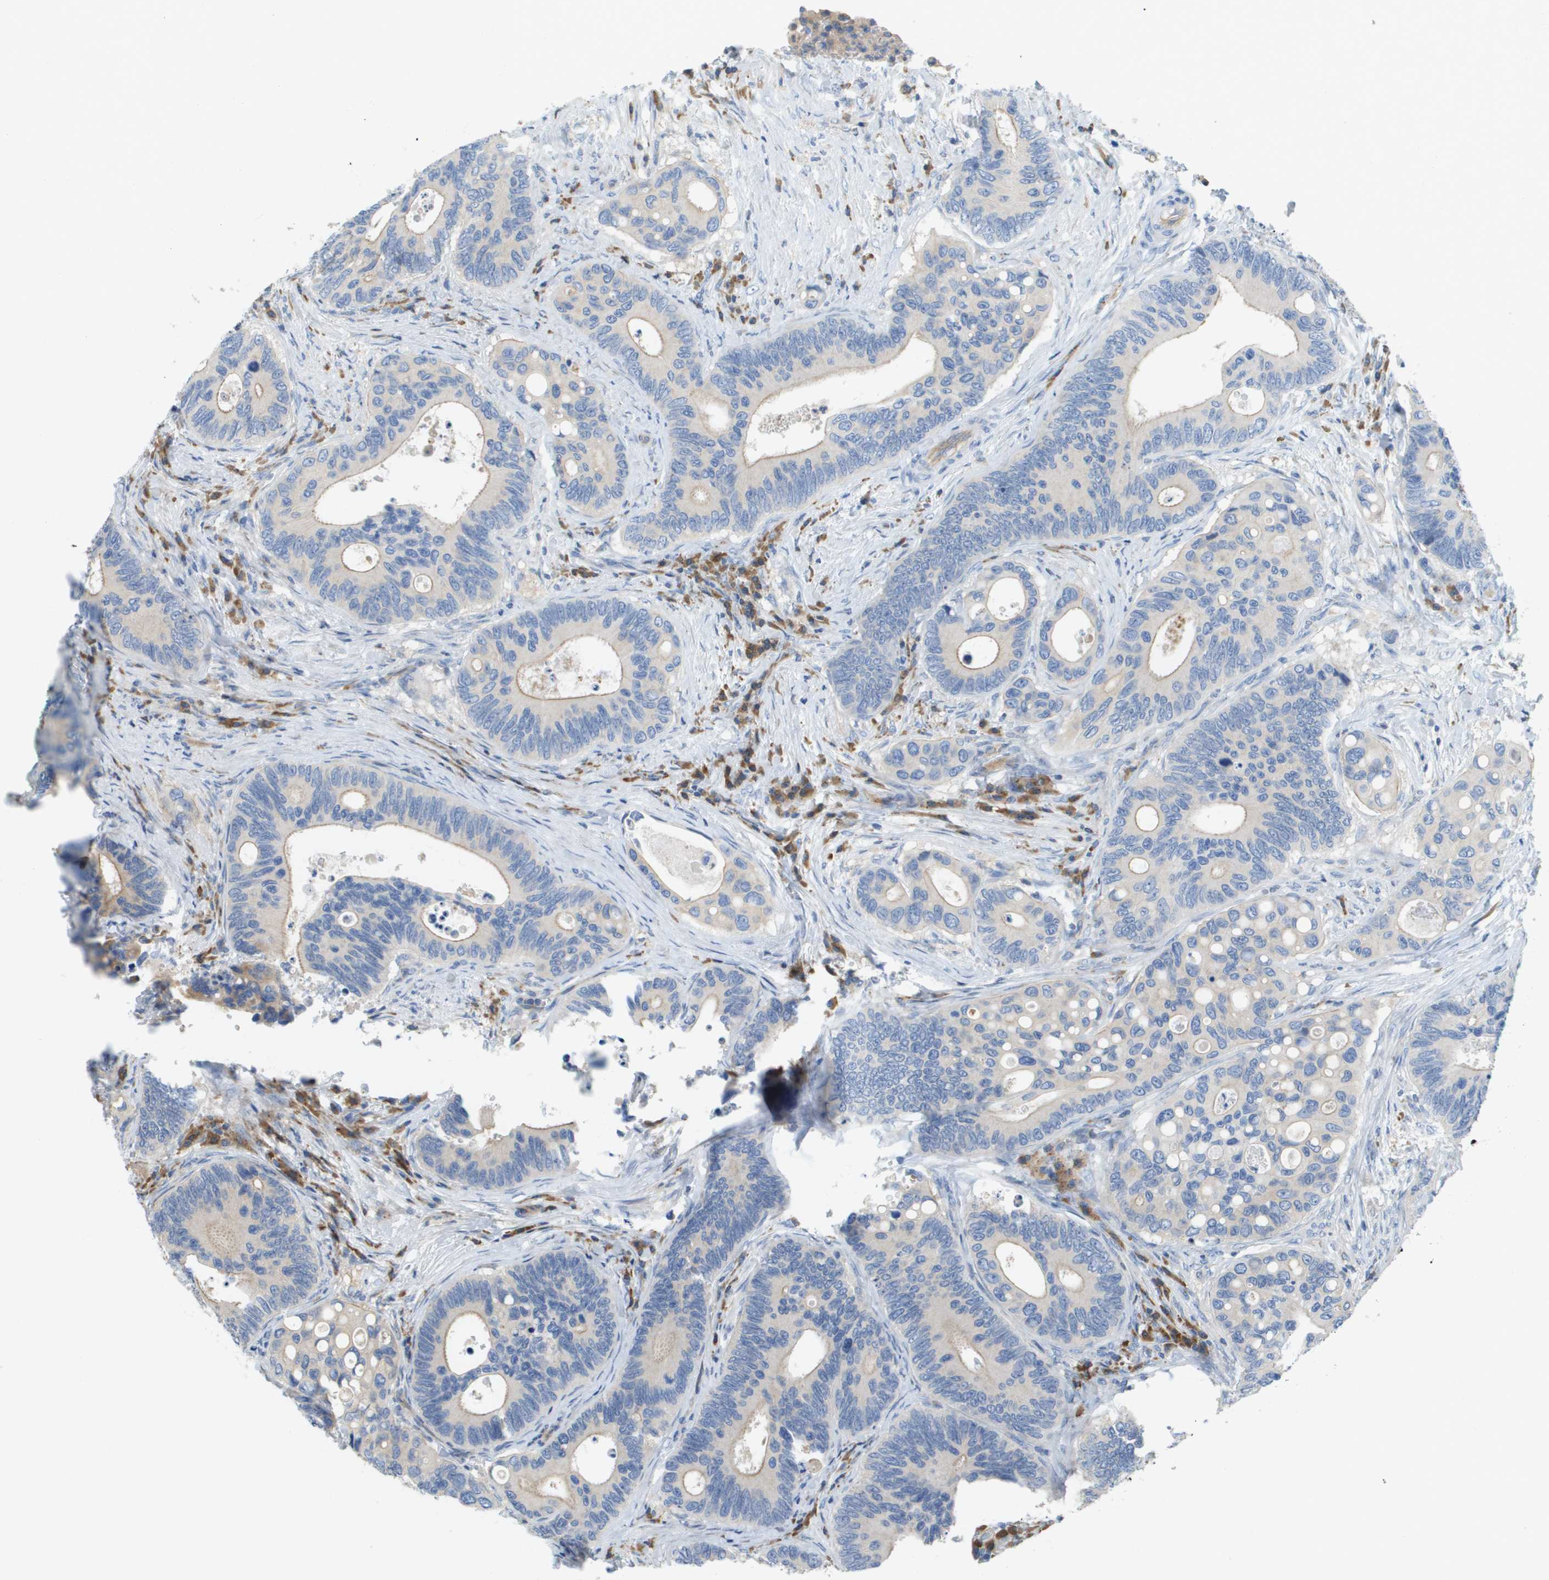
{"staining": {"intensity": "weak", "quantity": "<25%", "location": "cytoplasmic/membranous"}, "tissue": "colorectal cancer", "cell_type": "Tumor cells", "image_type": "cancer", "snomed": [{"axis": "morphology", "description": "Inflammation, NOS"}, {"axis": "morphology", "description": "Adenocarcinoma, NOS"}, {"axis": "topography", "description": "Colon"}], "caption": "This is a image of IHC staining of colorectal cancer, which shows no staining in tumor cells.", "gene": "CASP10", "patient": {"sex": "male", "age": 72}}